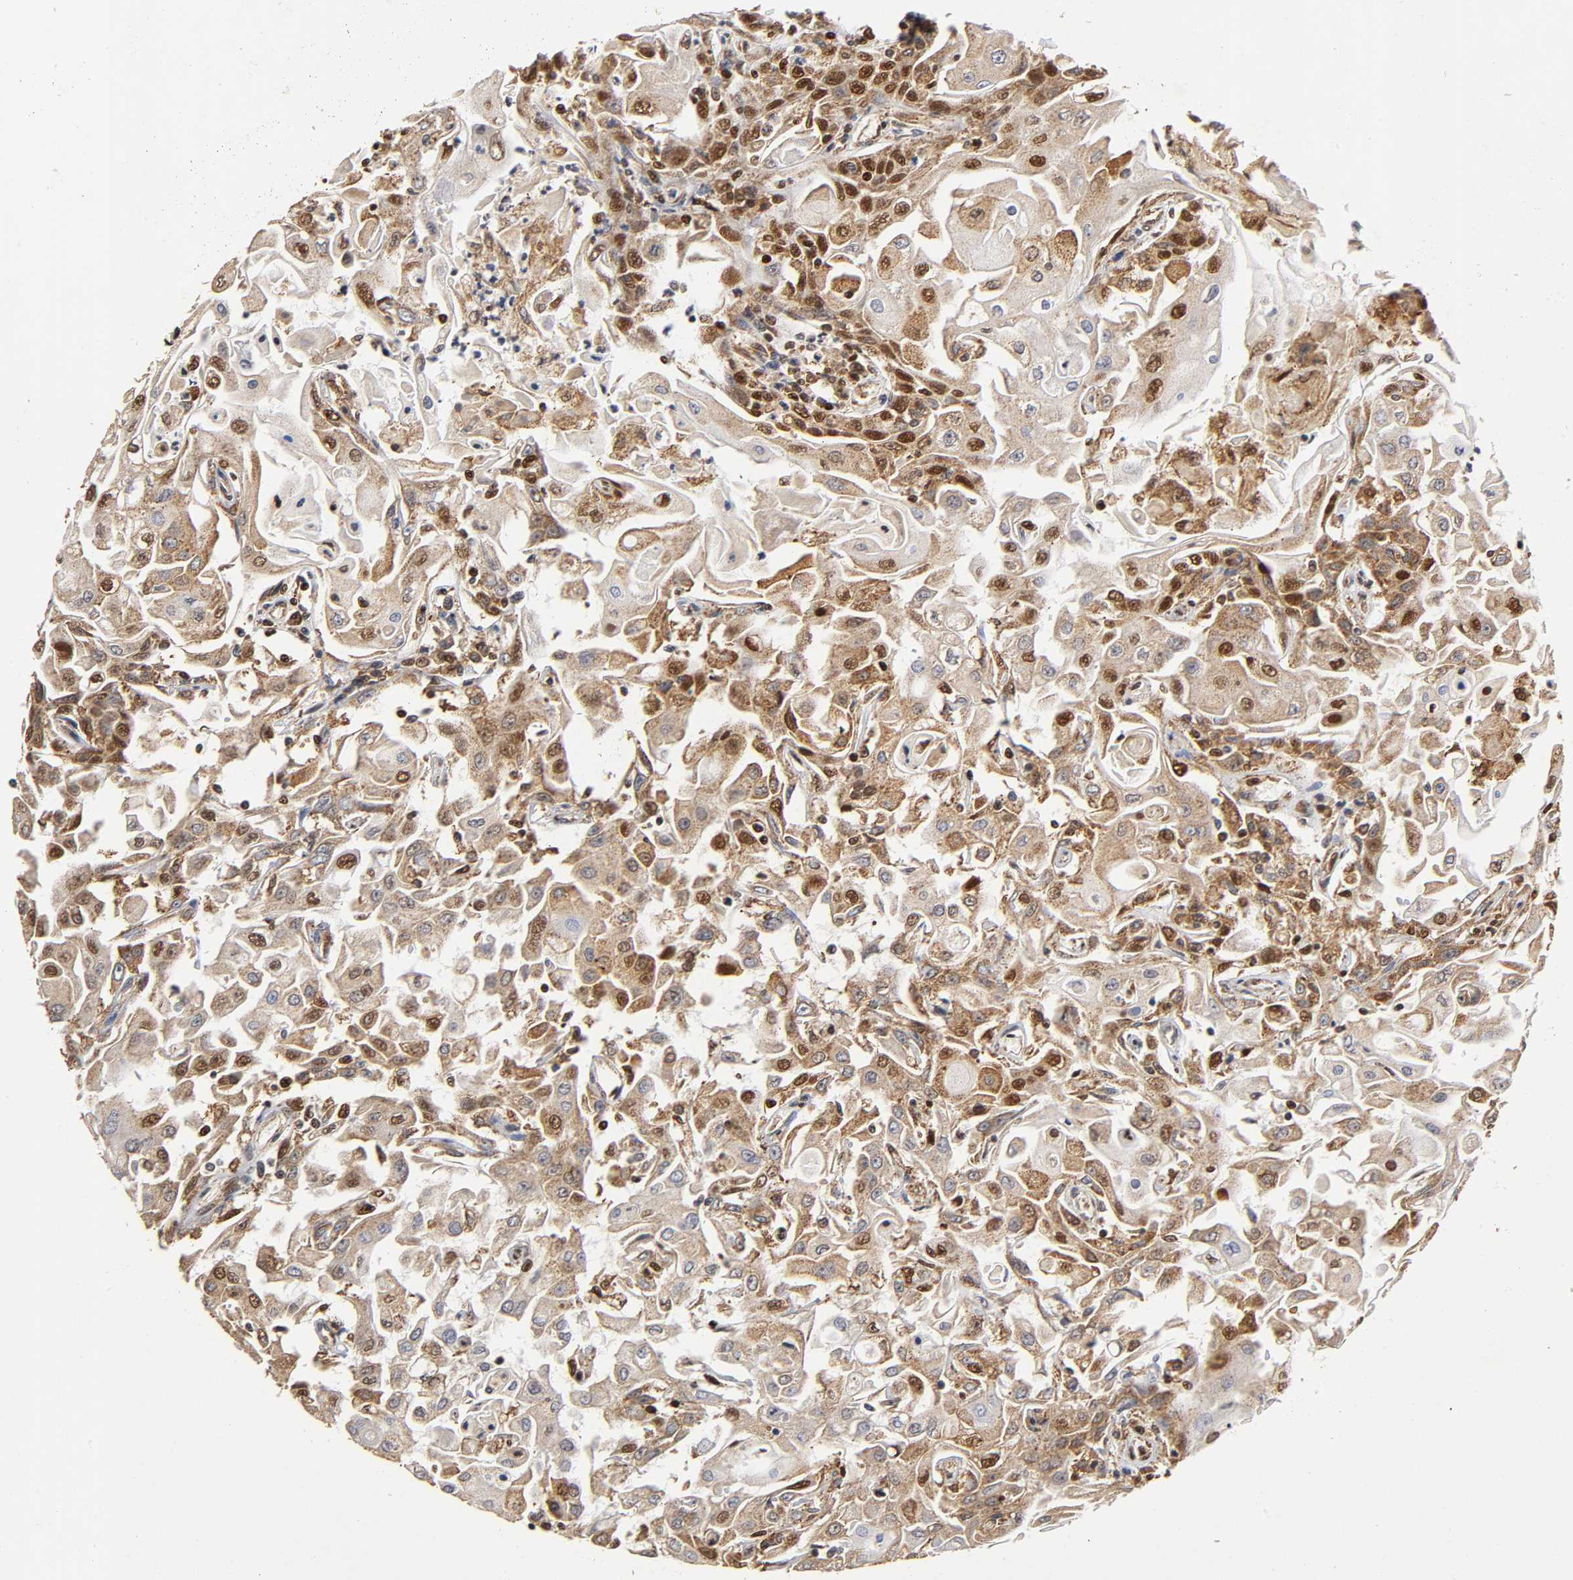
{"staining": {"intensity": "strong", "quantity": ">75%", "location": "cytoplasmic/membranous,nuclear"}, "tissue": "head and neck cancer", "cell_type": "Tumor cells", "image_type": "cancer", "snomed": [{"axis": "morphology", "description": "Squamous cell carcinoma, NOS"}, {"axis": "topography", "description": "Oral tissue"}, {"axis": "topography", "description": "Head-Neck"}], "caption": "Tumor cells reveal strong cytoplasmic/membranous and nuclear positivity in approximately >75% of cells in head and neck cancer (squamous cell carcinoma). (IHC, brightfield microscopy, high magnification).", "gene": "RNF122", "patient": {"sex": "female", "age": 76}}